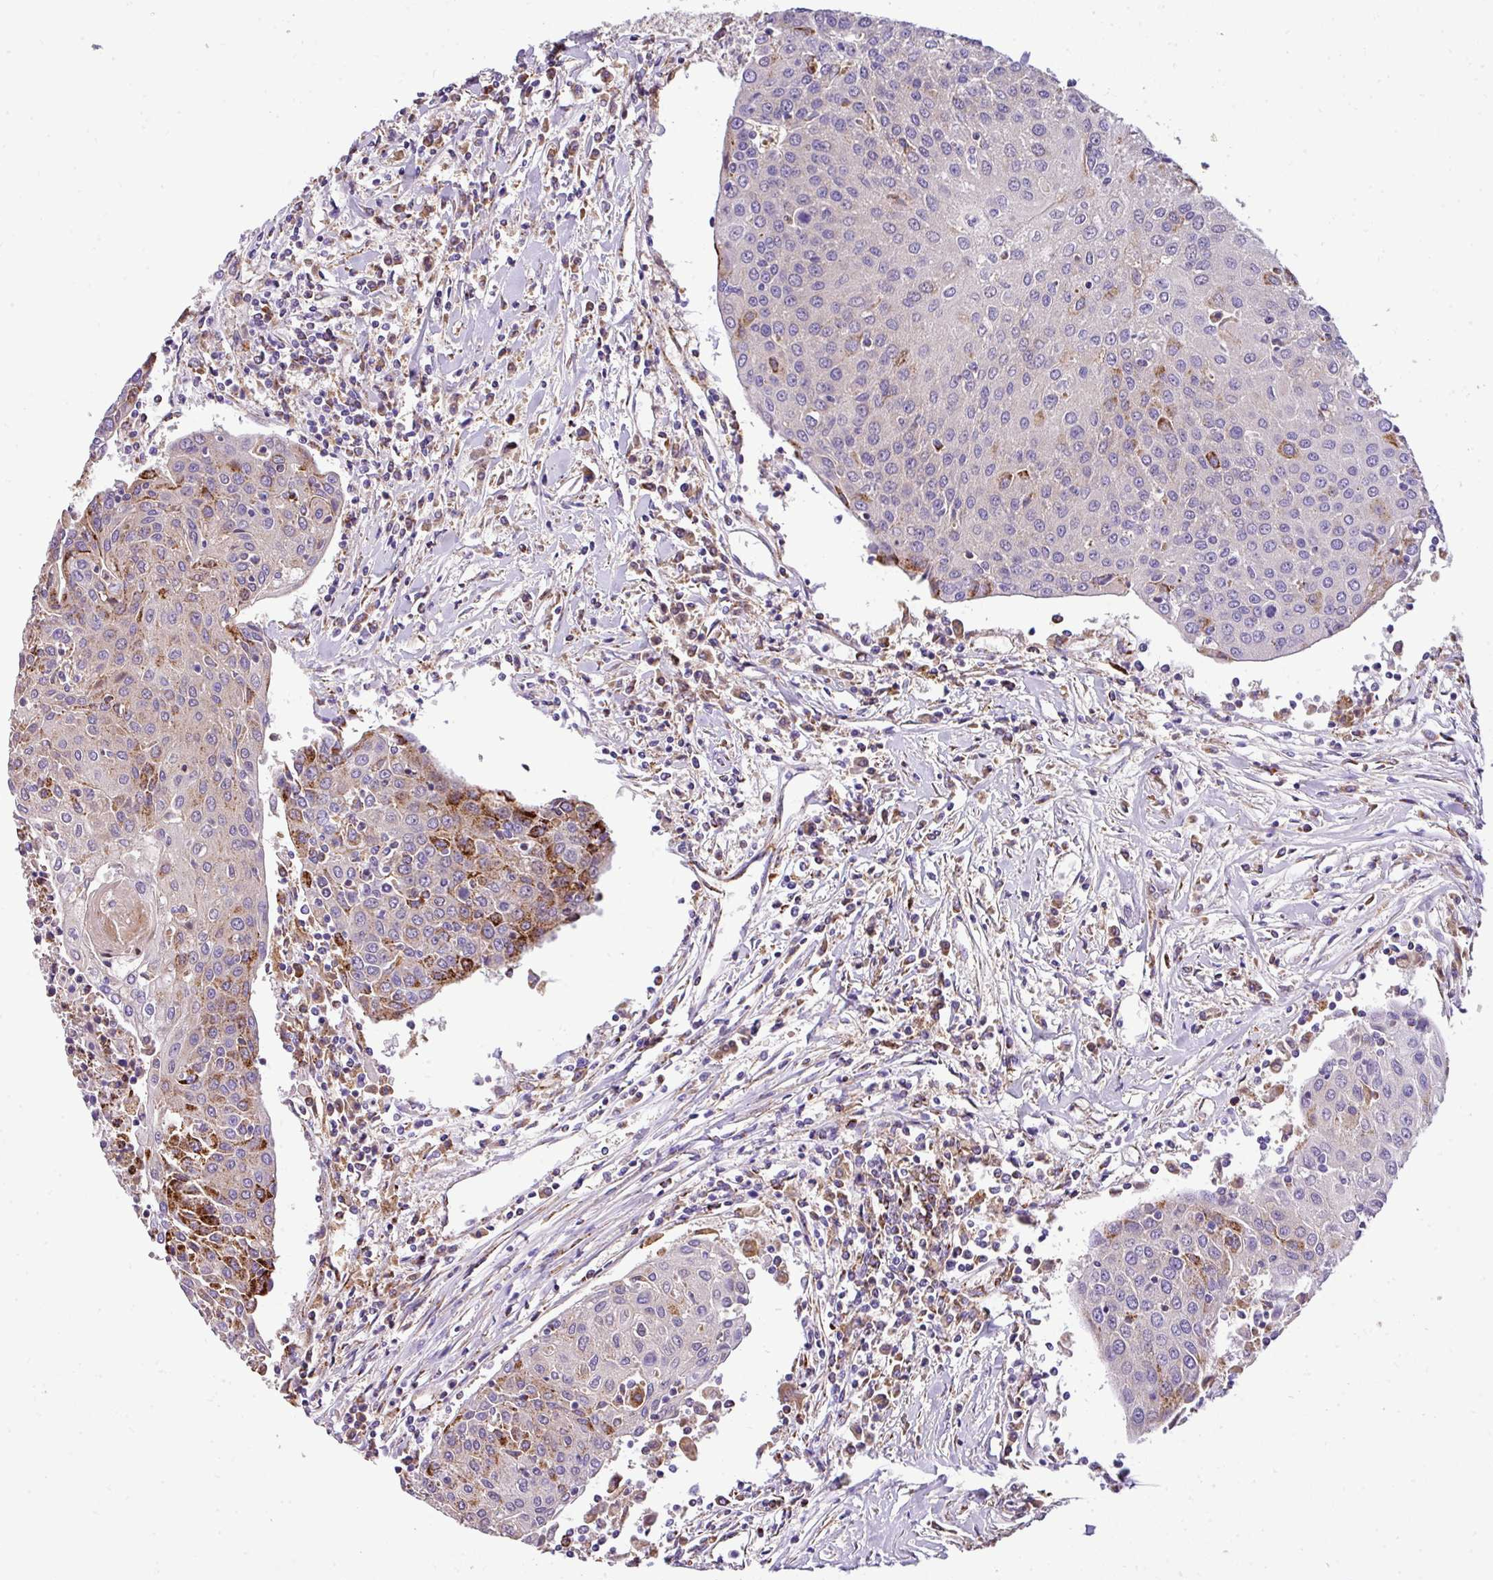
{"staining": {"intensity": "strong", "quantity": "<25%", "location": "cytoplasmic/membranous"}, "tissue": "urothelial cancer", "cell_type": "Tumor cells", "image_type": "cancer", "snomed": [{"axis": "morphology", "description": "Urothelial carcinoma, High grade"}, {"axis": "topography", "description": "Urinary bladder"}], "caption": "This image demonstrates immunohistochemistry staining of human urothelial cancer, with medium strong cytoplasmic/membranous positivity in approximately <25% of tumor cells.", "gene": "ANXA2R", "patient": {"sex": "female", "age": 85}}